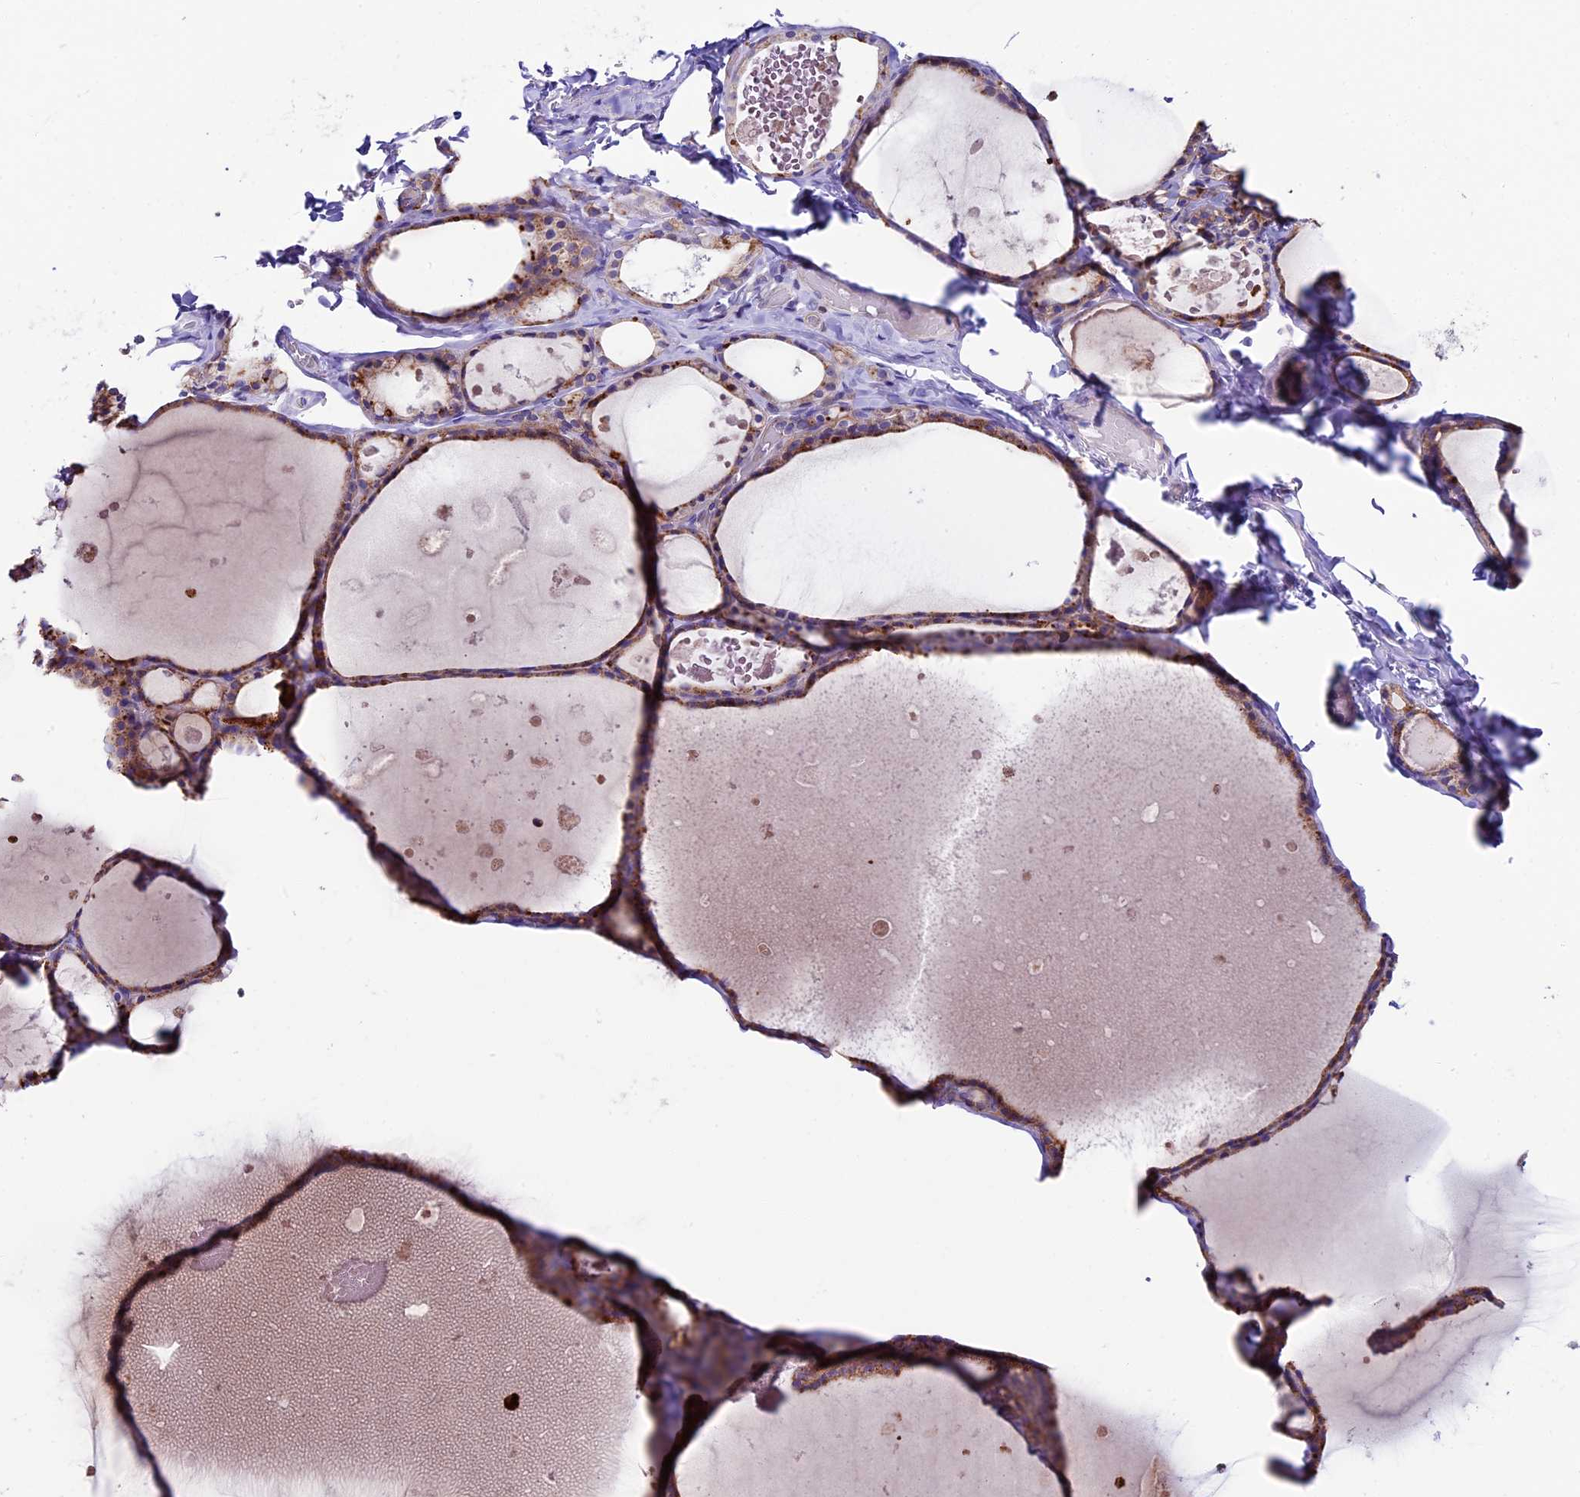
{"staining": {"intensity": "moderate", "quantity": ">75%", "location": "cytoplasmic/membranous"}, "tissue": "thyroid gland", "cell_type": "Glandular cells", "image_type": "normal", "snomed": [{"axis": "morphology", "description": "Normal tissue, NOS"}, {"axis": "topography", "description": "Thyroid gland"}], "caption": "High-power microscopy captured an immunohistochemistry (IHC) micrograph of normal thyroid gland, revealing moderate cytoplasmic/membranous positivity in approximately >75% of glandular cells. Nuclei are stained in blue.", "gene": "IL20RA", "patient": {"sex": "male", "age": 56}}